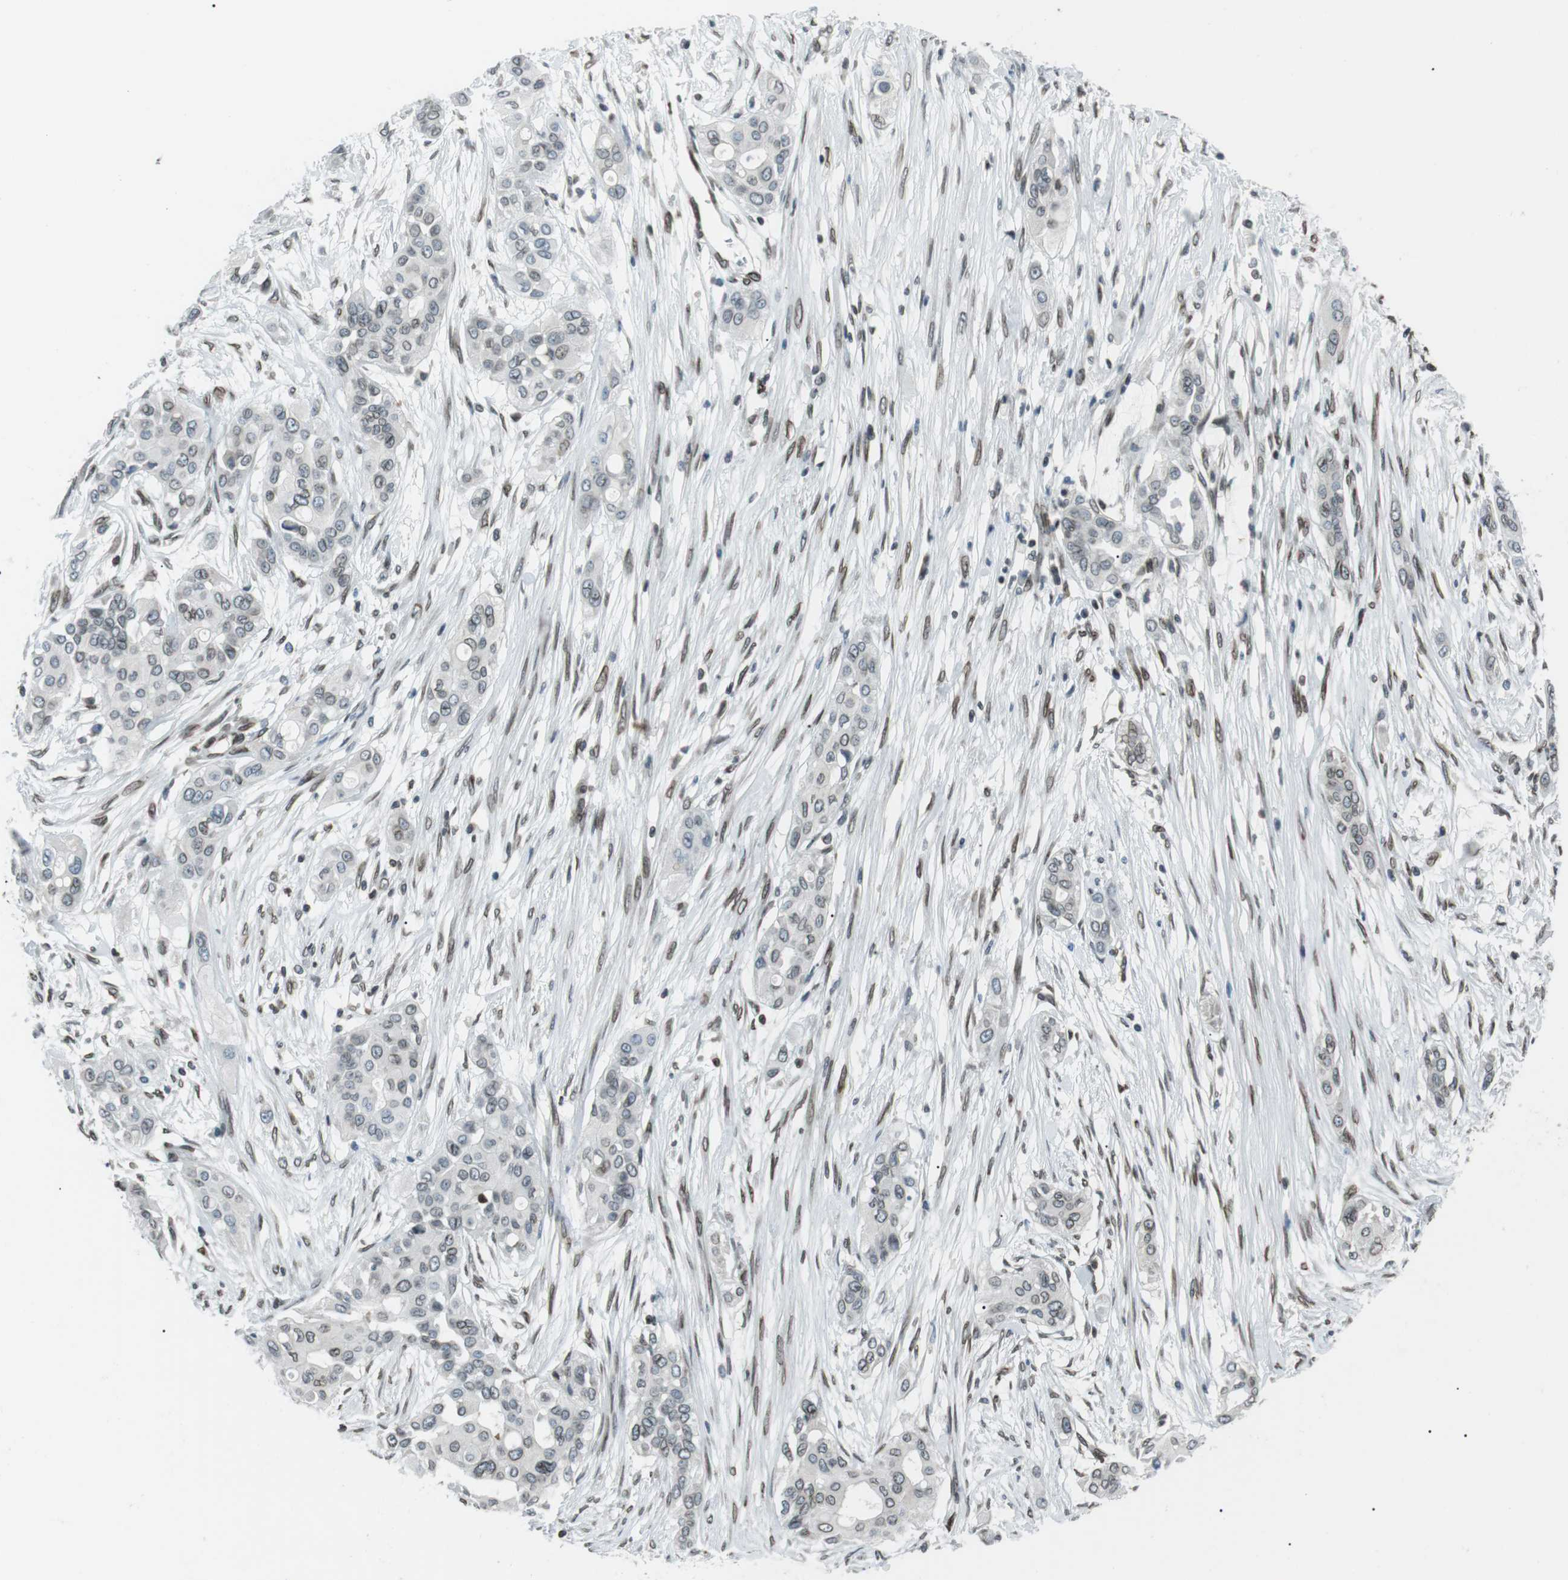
{"staining": {"intensity": "moderate", "quantity": "<25%", "location": "cytoplasmic/membranous,nuclear"}, "tissue": "pancreatic cancer", "cell_type": "Tumor cells", "image_type": "cancer", "snomed": [{"axis": "morphology", "description": "Adenocarcinoma, NOS"}, {"axis": "topography", "description": "Pancreas"}], "caption": "Immunohistochemistry (IHC) staining of adenocarcinoma (pancreatic), which demonstrates low levels of moderate cytoplasmic/membranous and nuclear expression in approximately <25% of tumor cells indicating moderate cytoplasmic/membranous and nuclear protein expression. The staining was performed using DAB (3,3'-diaminobenzidine) (brown) for protein detection and nuclei were counterstained in hematoxylin (blue).", "gene": "TMX4", "patient": {"sex": "female", "age": 60}}